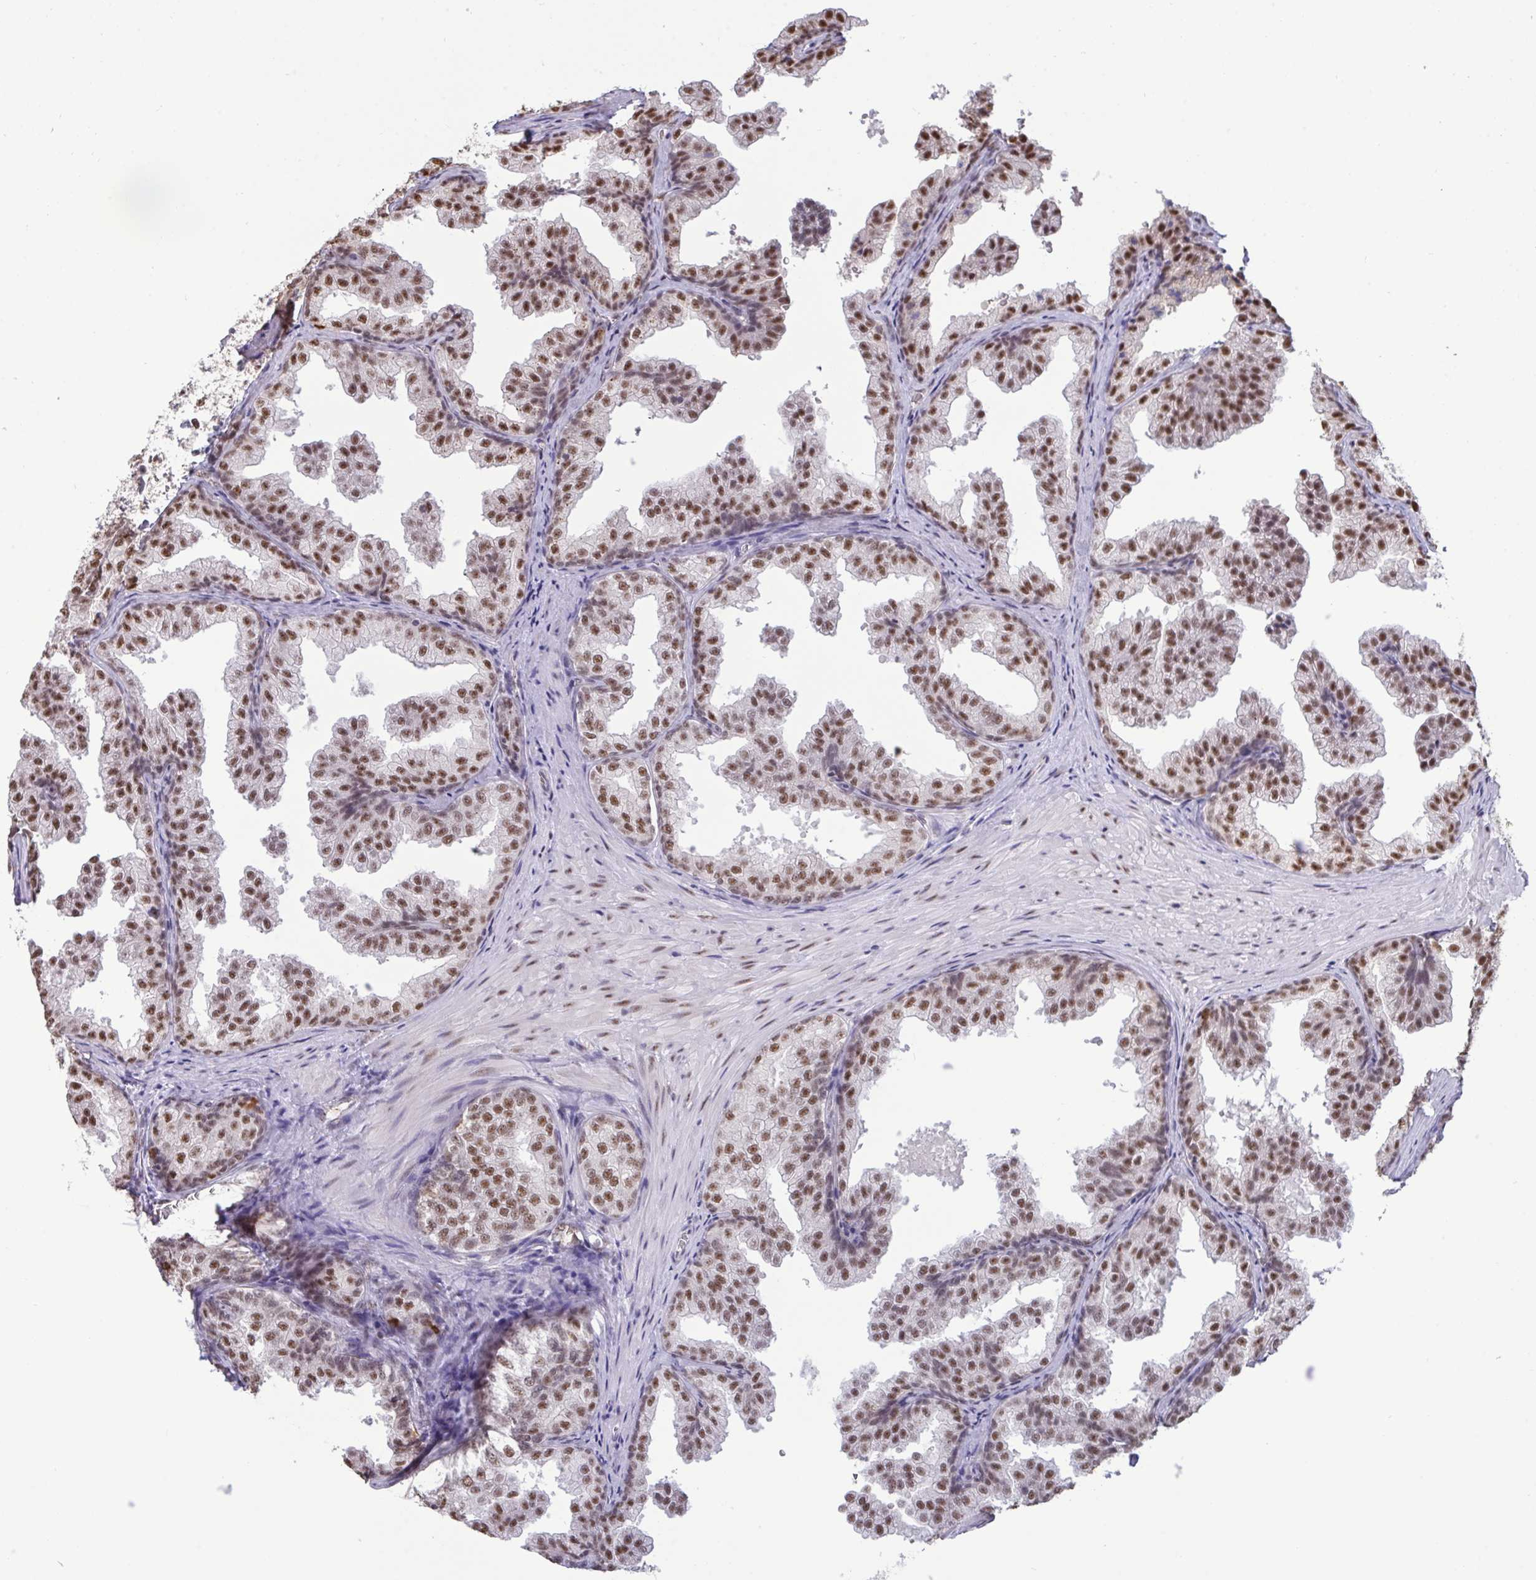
{"staining": {"intensity": "moderate", "quantity": ">75%", "location": "nuclear"}, "tissue": "prostate", "cell_type": "Glandular cells", "image_type": "normal", "snomed": [{"axis": "morphology", "description": "Normal tissue, NOS"}, {"axis": "topography", "description": "Prostate"}], "caption": "An IHC photomicrograph of benign tissue is shown. Protein staining in brown highlights moderate nuclear positivity in prostate within glandular cells.", "gene": "PUF60", "patient": {"sex": "male", "age": 37}}